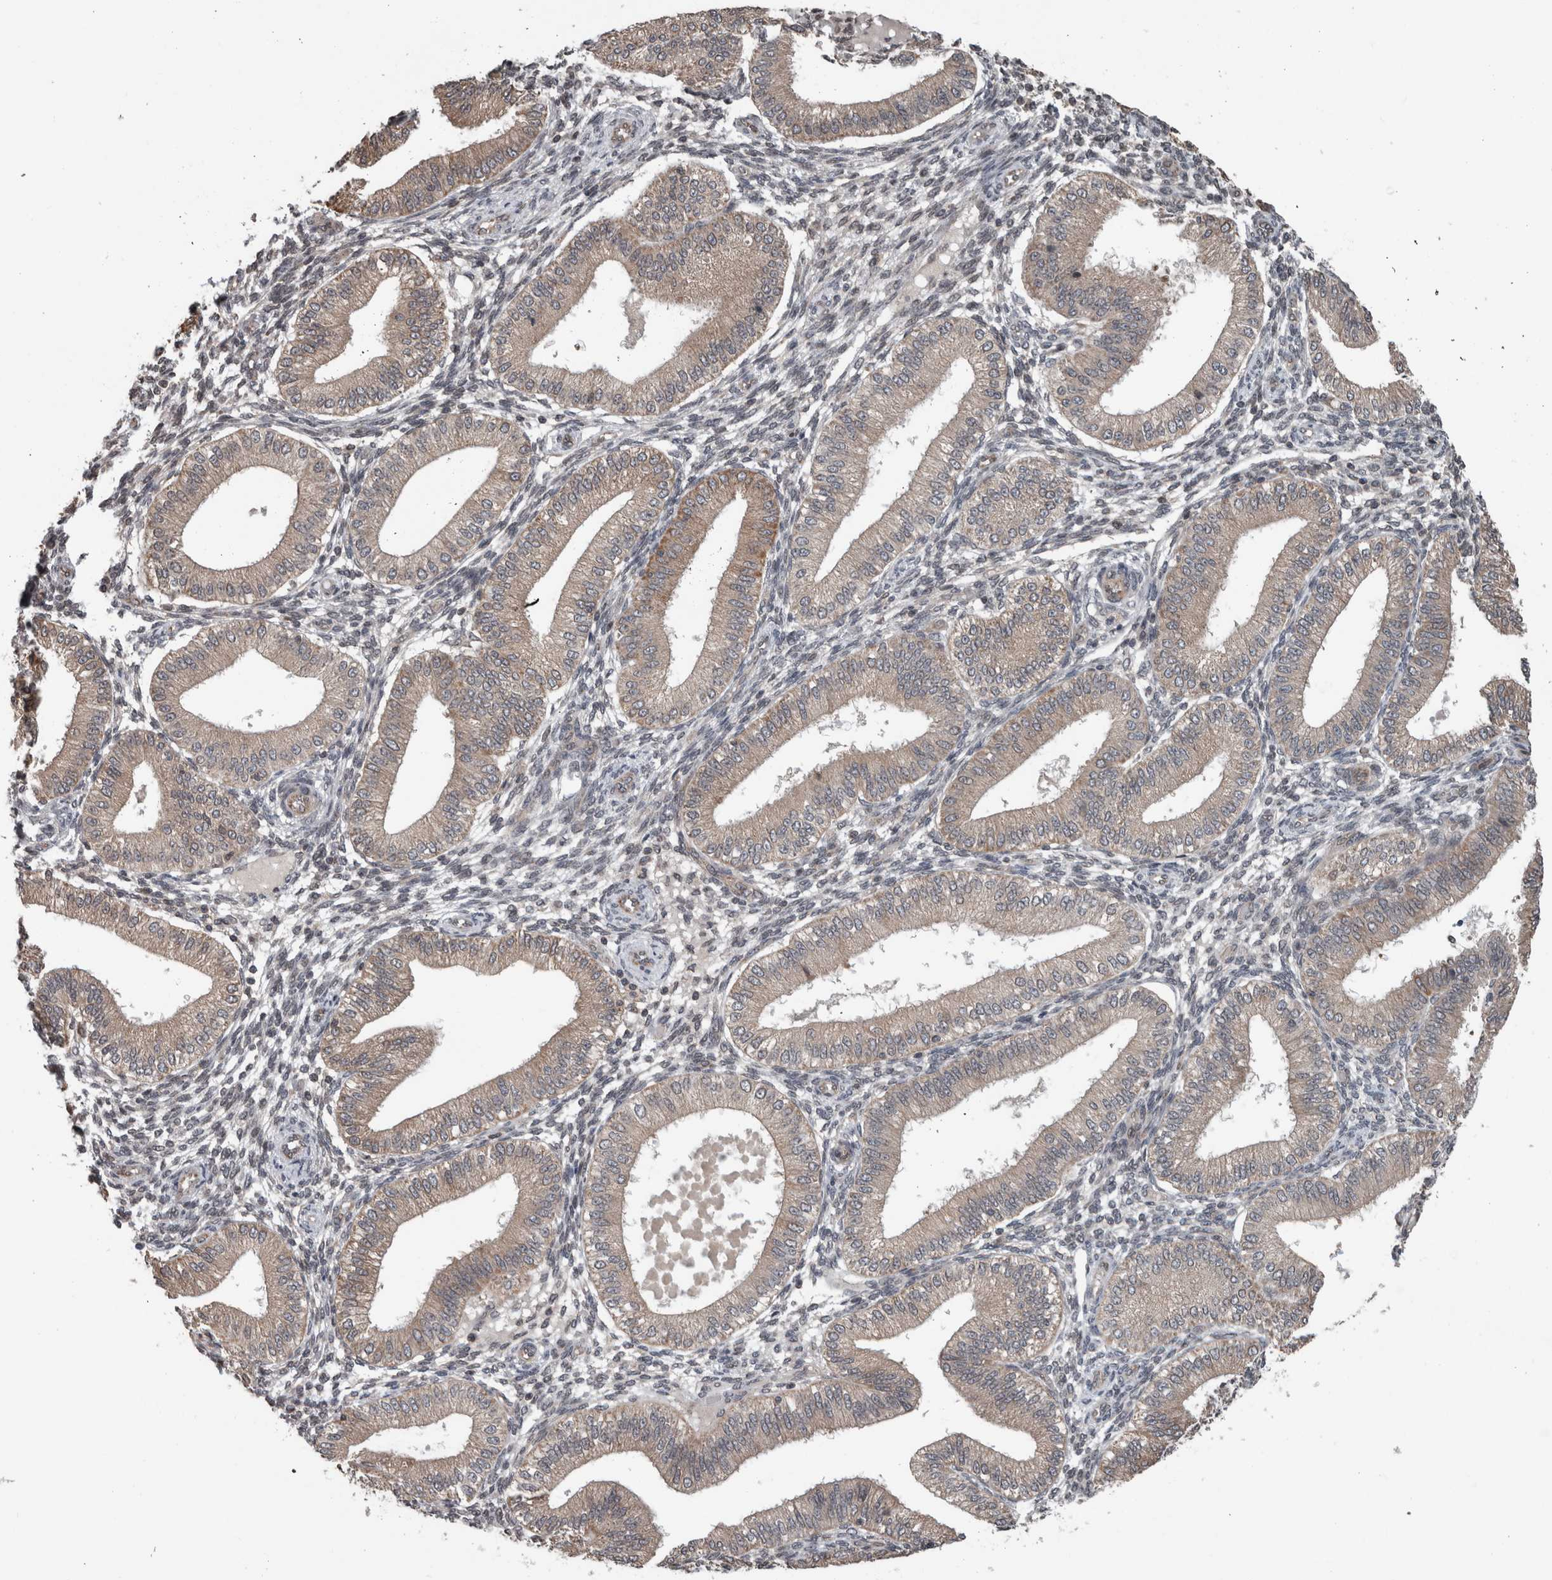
{"staining": {"intensity": "negative", "quantity": "none", "location": "none"}, "tissue": "endometrium", "cell_type": "Cells in endometrial stroma", "image_type": "normal", "snomed": [{"axis": "morphology", "description": "Normal tissue, NOS"}, {"axis": "topography", "description": "Endometrium"}], "caption": "Cells in endometrial stroma show no significant protein expression in normal endometrium. (DAB (3,3'-diaminobenzidine) immunohistochemistry with hematoxylin counter stain).", "gene": "ENY2", "patient": {"sex": "female", "age": 39}}